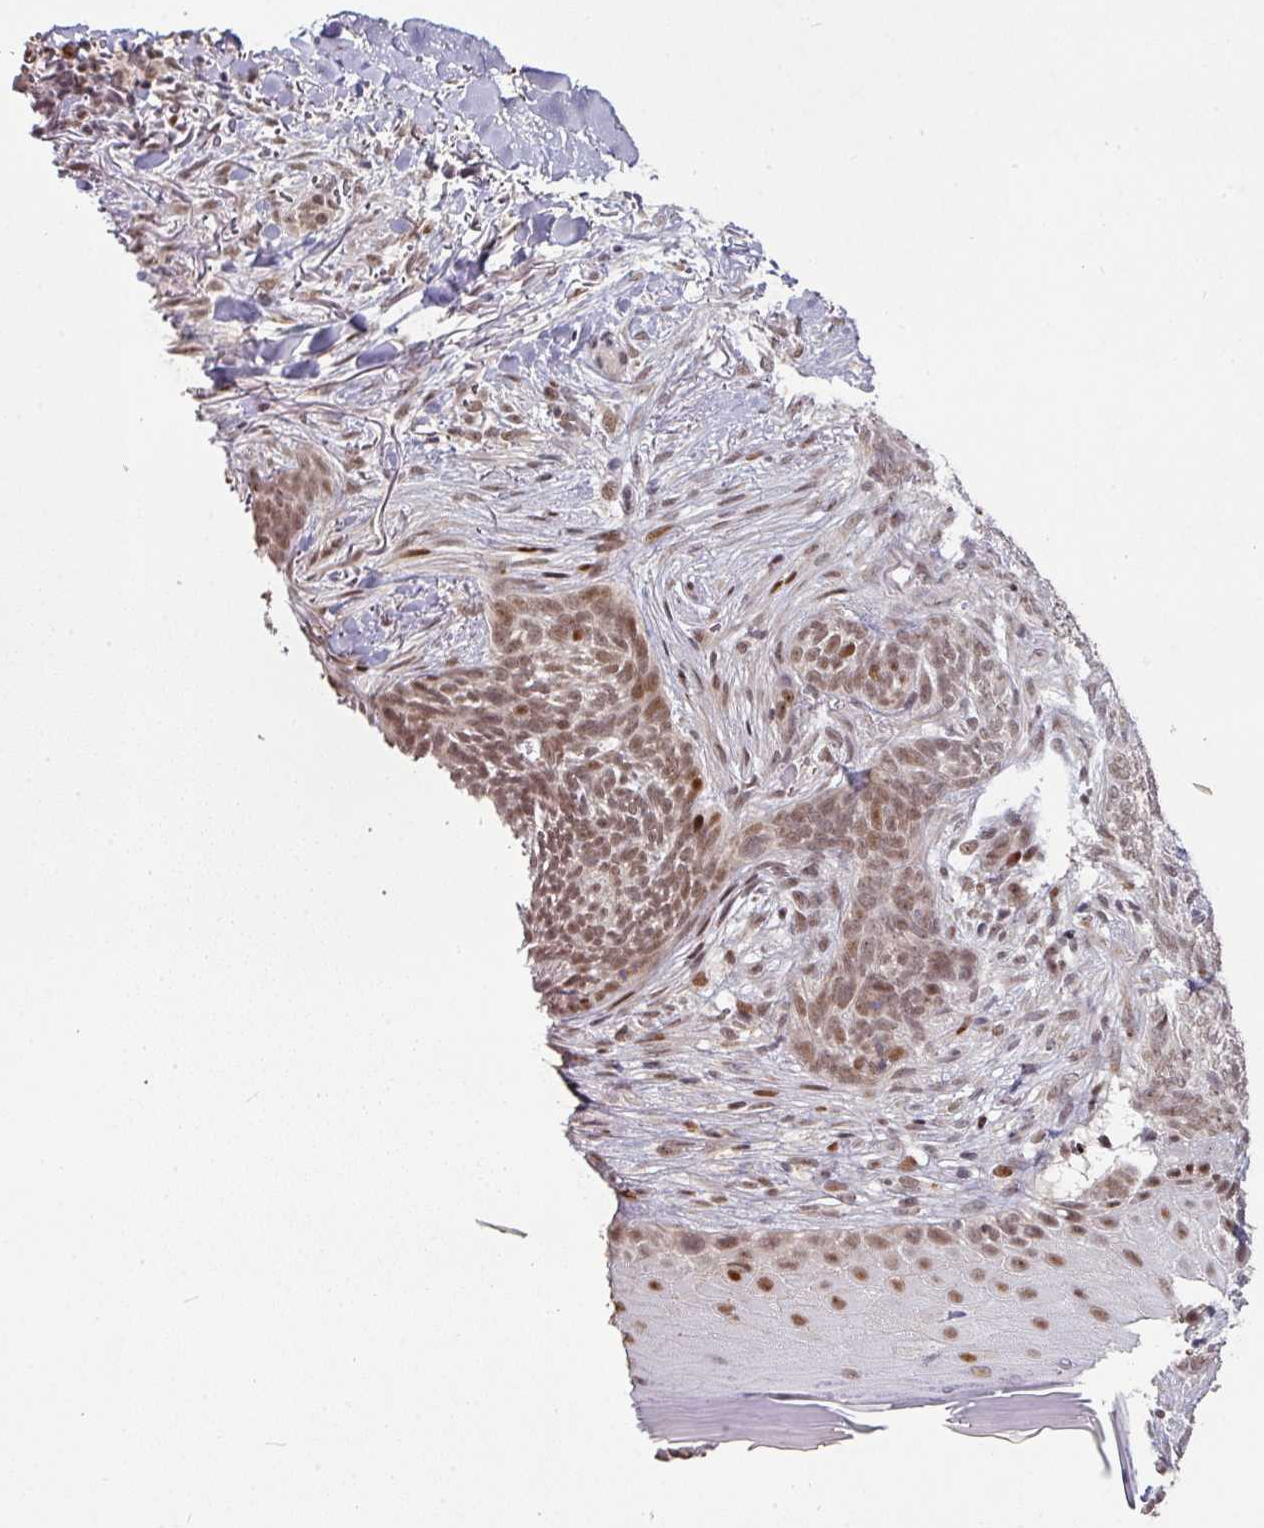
{"staining": {"intensity": "weak", "quantity": ">75%", "location": "nuclear"}, "tissue": "skin cancer", "cell_type": "Tumor cells", "image_type": "cancer", "snomed": [{"axis": "morphology", "description": "Normal tissue, NOS"}, {"axis": "morphology", "description": "Basal cell carcinoma"}, {"axis": "topography", "description": "Skin"}], "caption": "Immunohistochemistry (IHC) staining of skin cancer (basal cell carcinoma), which reveals low levels of weak nuclear expression in approximately >75% of tumor cells indicating weak nuclear protein positivity. The staining was performed using DAB (brown) for protein detection and nuclei were counterstained in hematoxylin (blue).", "gene": "NEIL1", "patient": {"sex": "female", "age": 67}}